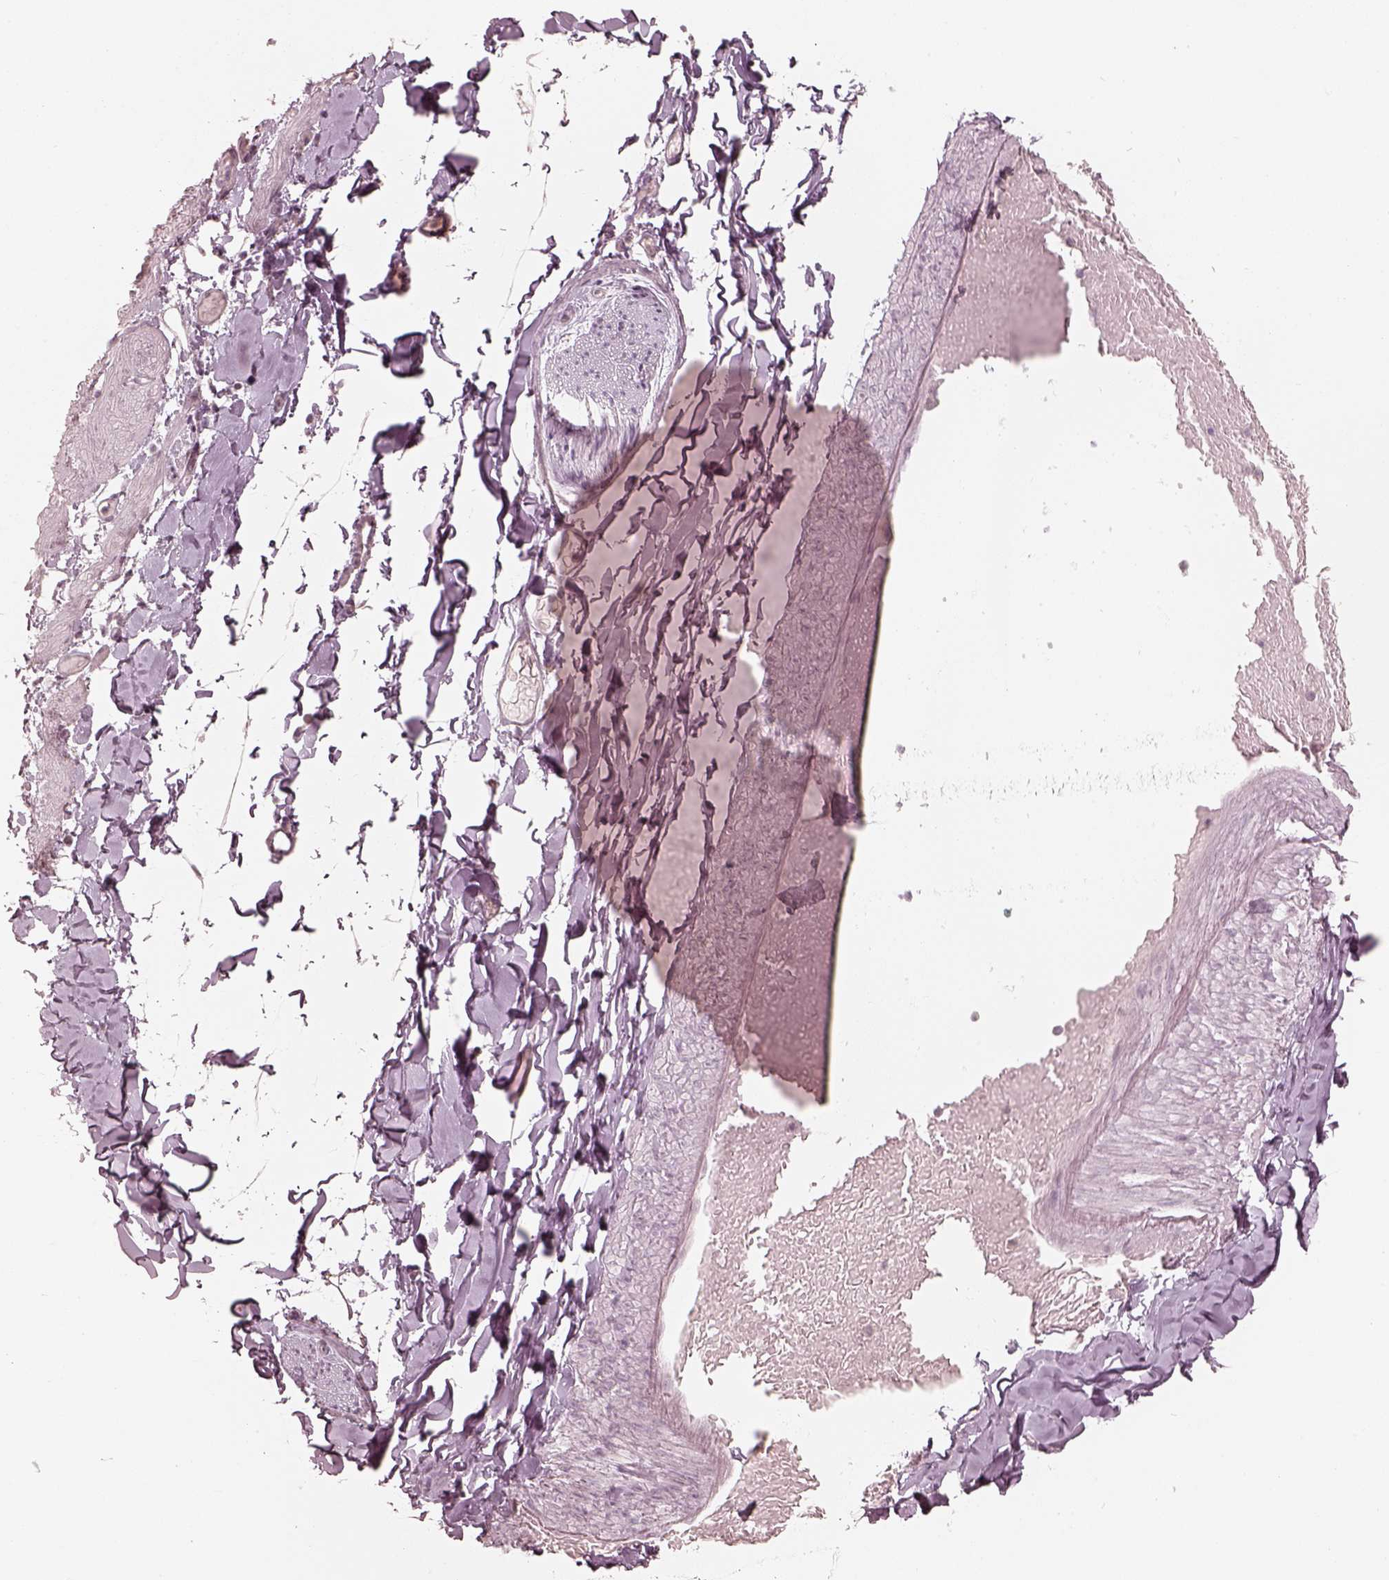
{"staining": {"intensity": "strong", "quantity": "25%-75%", "location": "cytoplasmic/membranous,nuclear"}, "tissue": "adipose tissue", "cell_type": "Adipocytes", "image_type": "normal", "snomed": [{"axis": "morphology", "description": "Normal tissue, NOS"}, {"axis": "topography", "description": "Gallbladder"}, {"axis": "topography", "description": "Peripheral nerve tissue"}], "caption": "Adipose tissue stained with a brown dye displays strong cytoplasmic/membranous,nuclear positive expression in about 25%-75% of adipocytes.", "gene": "ACACB", "patient": {"sex": "female", "age": 45}}